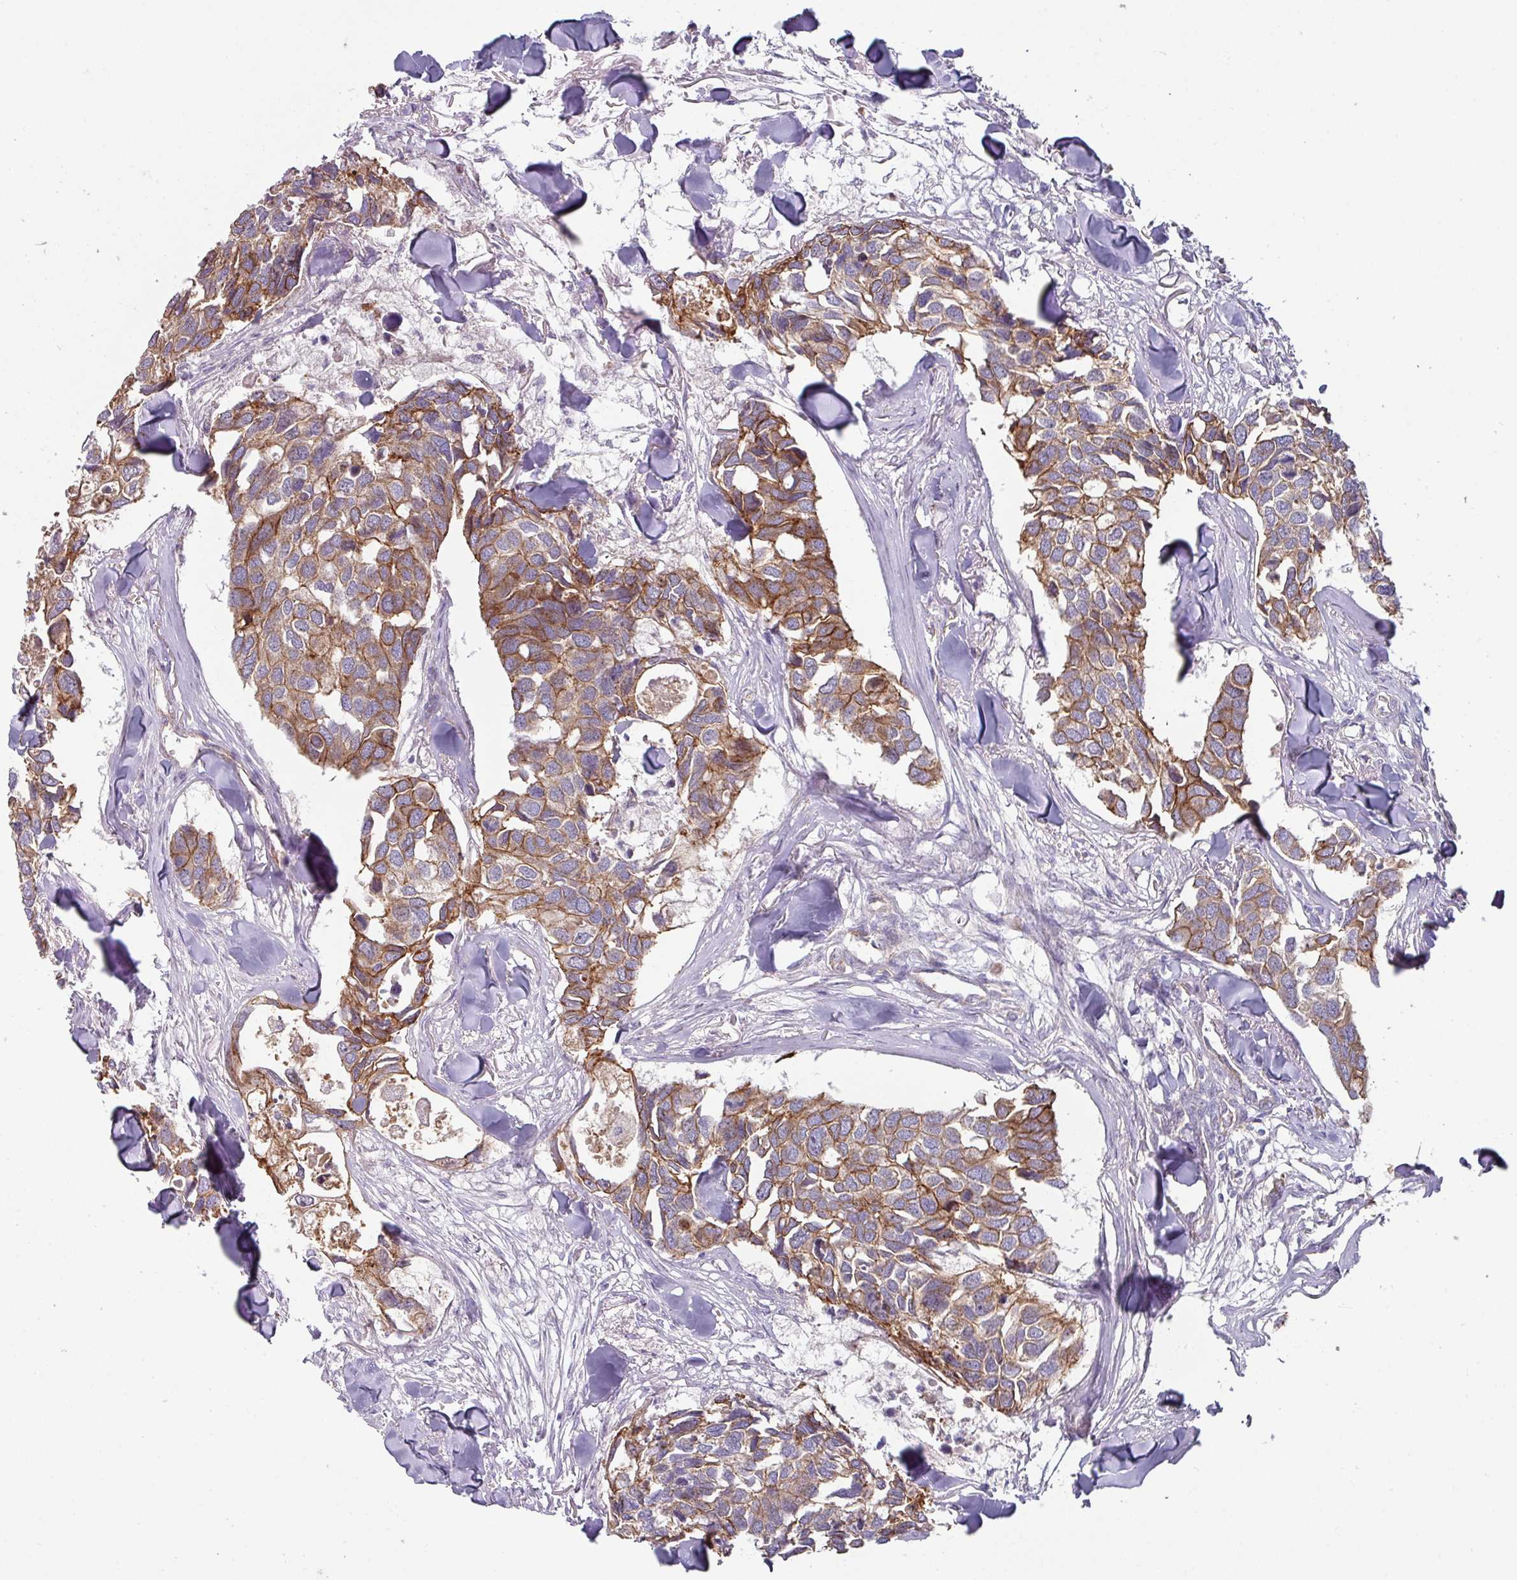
{"staining": {"intensity": "moderate", "quantity": ">75%", "location": "cytoplasmic/membranous"}, "tissue": "breast cancer", "cell_type": "Tumor cells", "image_type": "cancer", "snomed": [{"axis": "morphology", "description": "Duct carcinoma"}, {"axis": "topography", "description": "Breast"}], "caption": "Breast cancer (intraductal carcinoma) stained with immunohistochemistry displays moderate cytoplasmic/membranous positivity in approximately >75% of tumor cells.", "gene": "JUP", "patient": {"sex": "female", "age": 83}}